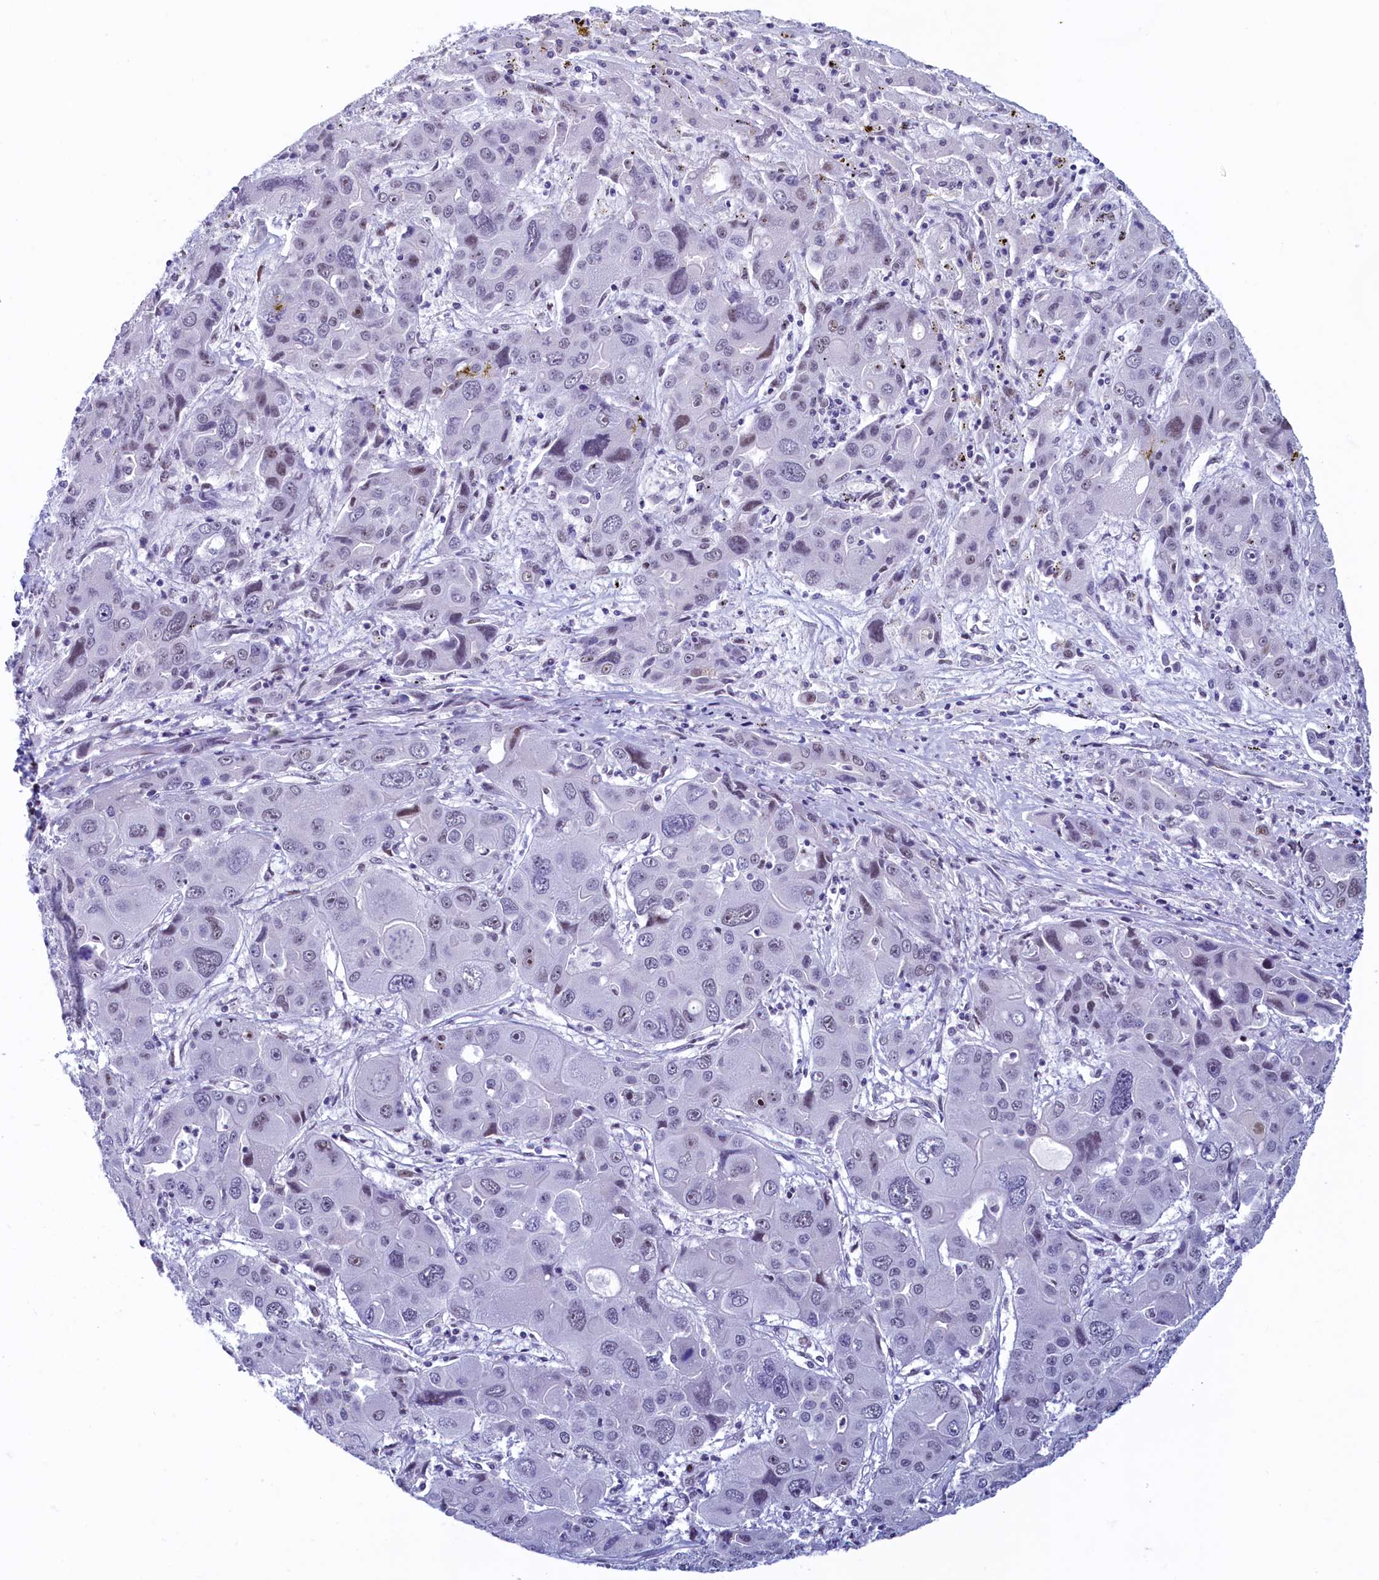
{"staining": {"intensity": "negative", "quantity": "none", "location": "none"}, "tissue": "liver cancer", "cell_type": "Tumor cells", "image_type": "cancer", "snomed": [{"axis": "morphology", "description": "Cholangiocarcinoma"}, {"axis": "topography", "description": "Liver"}], "caption": "The immunohistochemistry (IHC) image has no significant staining in tumor cells of cholangiocarcinoma (liver) tissue.", "gene": "SUGP2", "patient": {"sex": "male", "age": 67}}